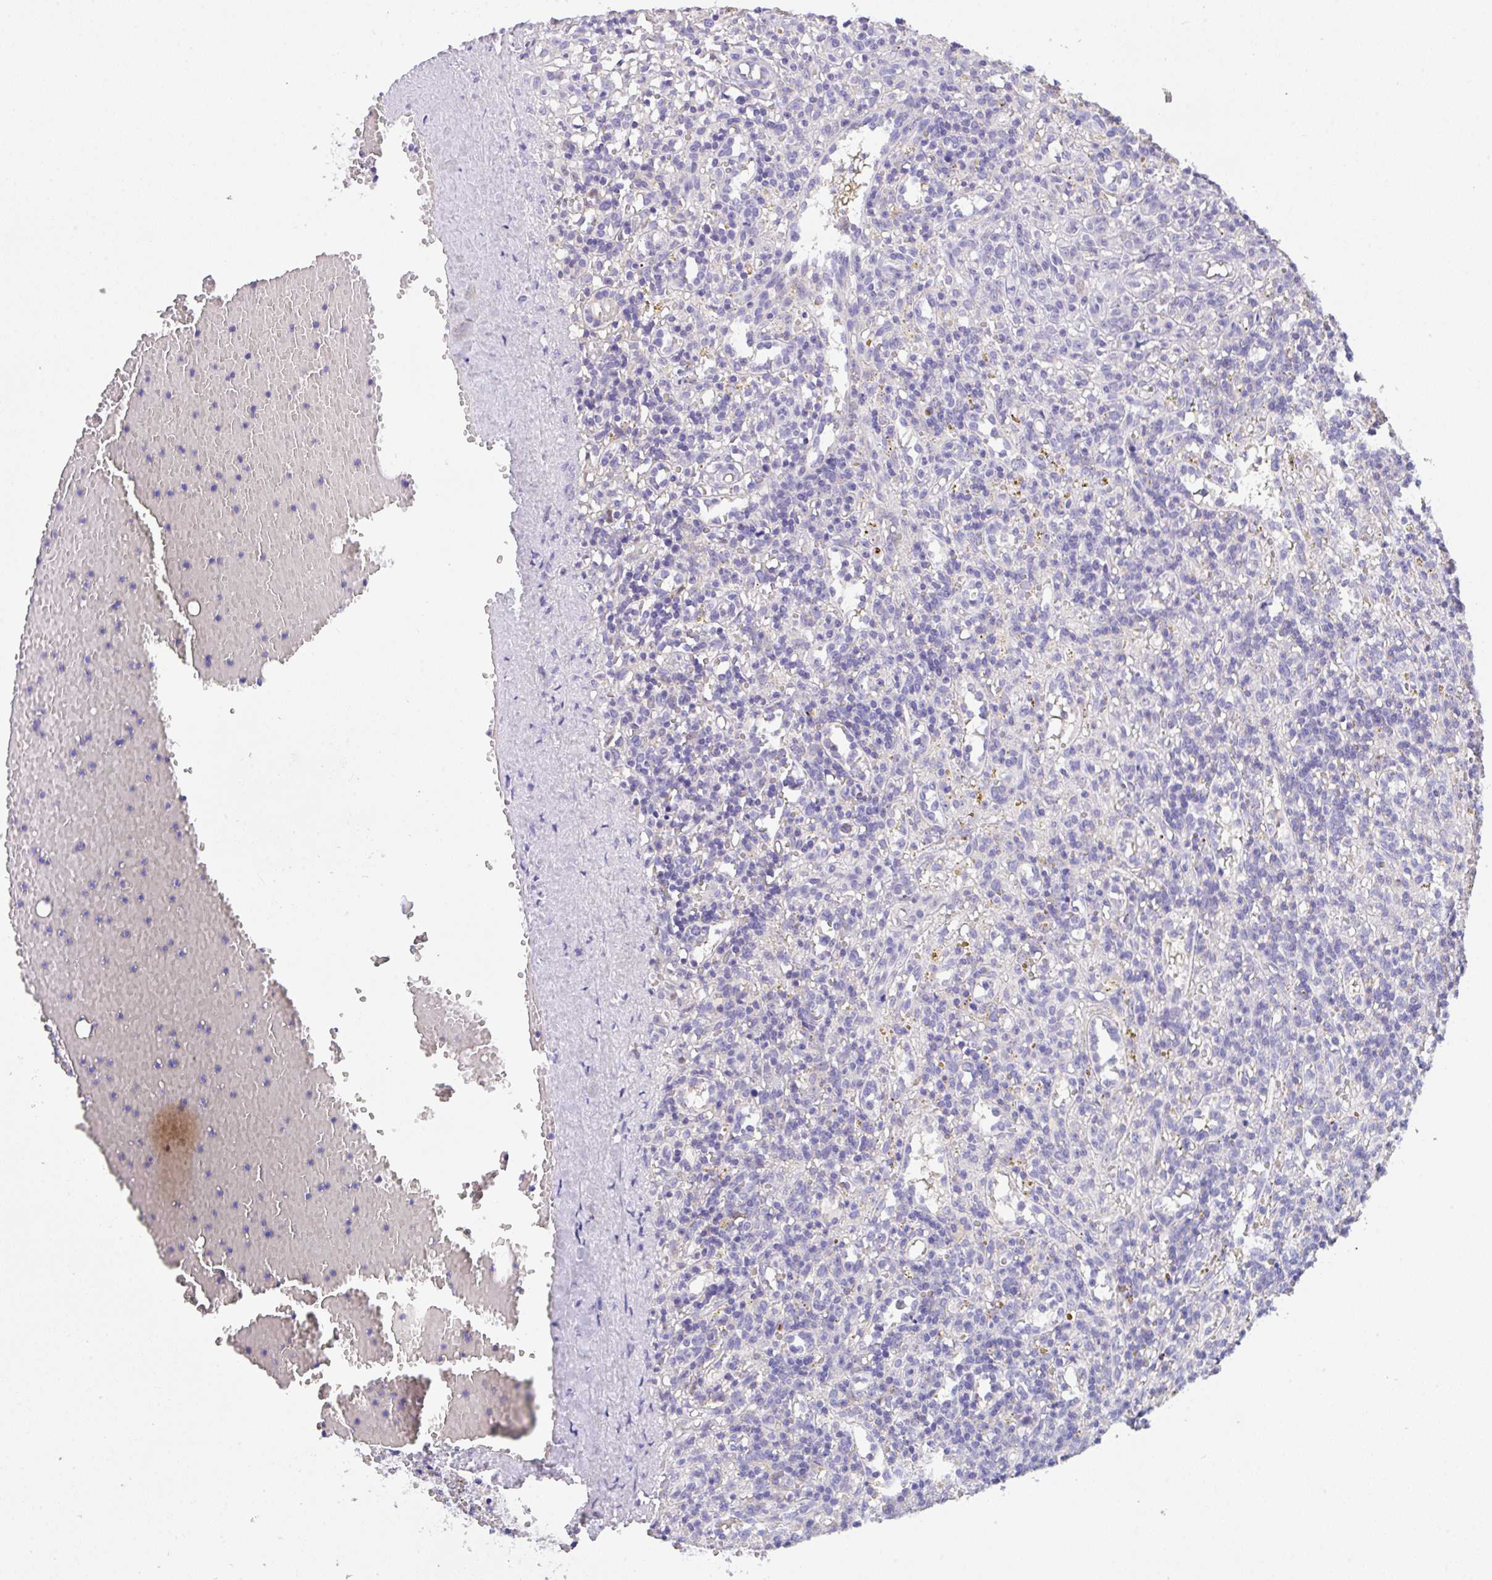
{"staining": {"intensity": "negative", "quantity": "none", "location": "none"}, "tissue": "lymphoma", "cell_type": "Tumor cells", "image_type": "cancer", "snomed": [{"axis": "morphology", "description": "Malignant lymphoma, non-Hodgkin's type, Low grade"}, {"axis": "topography", "description": "Spleen"}], "caption": "This is an immunohistochemistry (IHC) image of human malignant lymphoma, non-Hodgkin's type (low-grade). There is no positivity in tumor cells.", "gene": "CA10", "patient": {"sex": "male", "age": 67}}